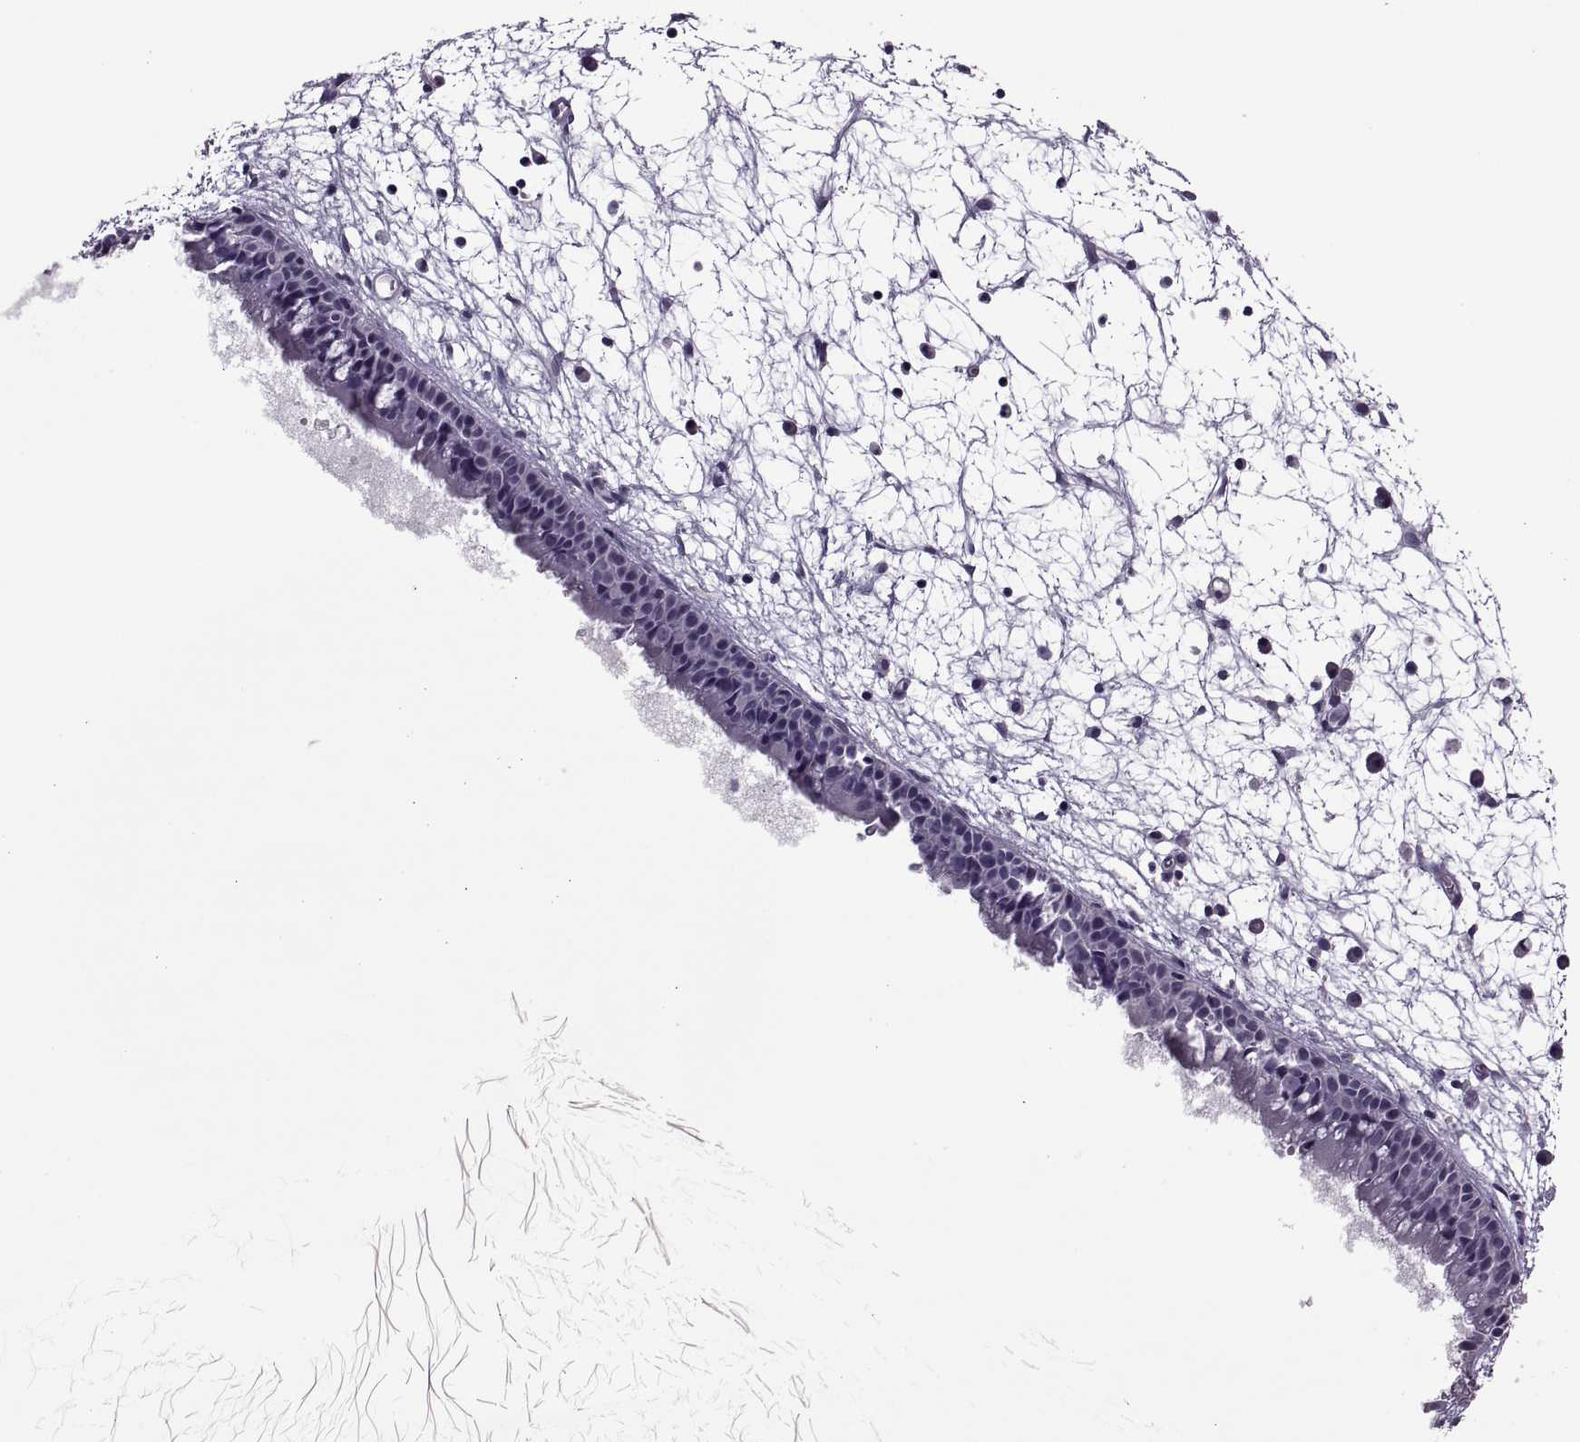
{"staining": {"intensity": "negative", "quantity": "none", "location": "none"}, "tissue": "nasopharynx", "cell_type": "Respiratory epithelial cells", "image_type": "normal", "snomed": [{"axis": "morphology", "description": "Normal tissue, NOS"}, {"axis": "topography", "description": "Nasopharynx"}], "caption": "Respiratory epithelial cells show no significant staining in benign nasopharynx. (DAB immunohistochemistry (IHC), high magnification).", "gene": "ODF3", "patient": {"sex": "male", "age": 61}}